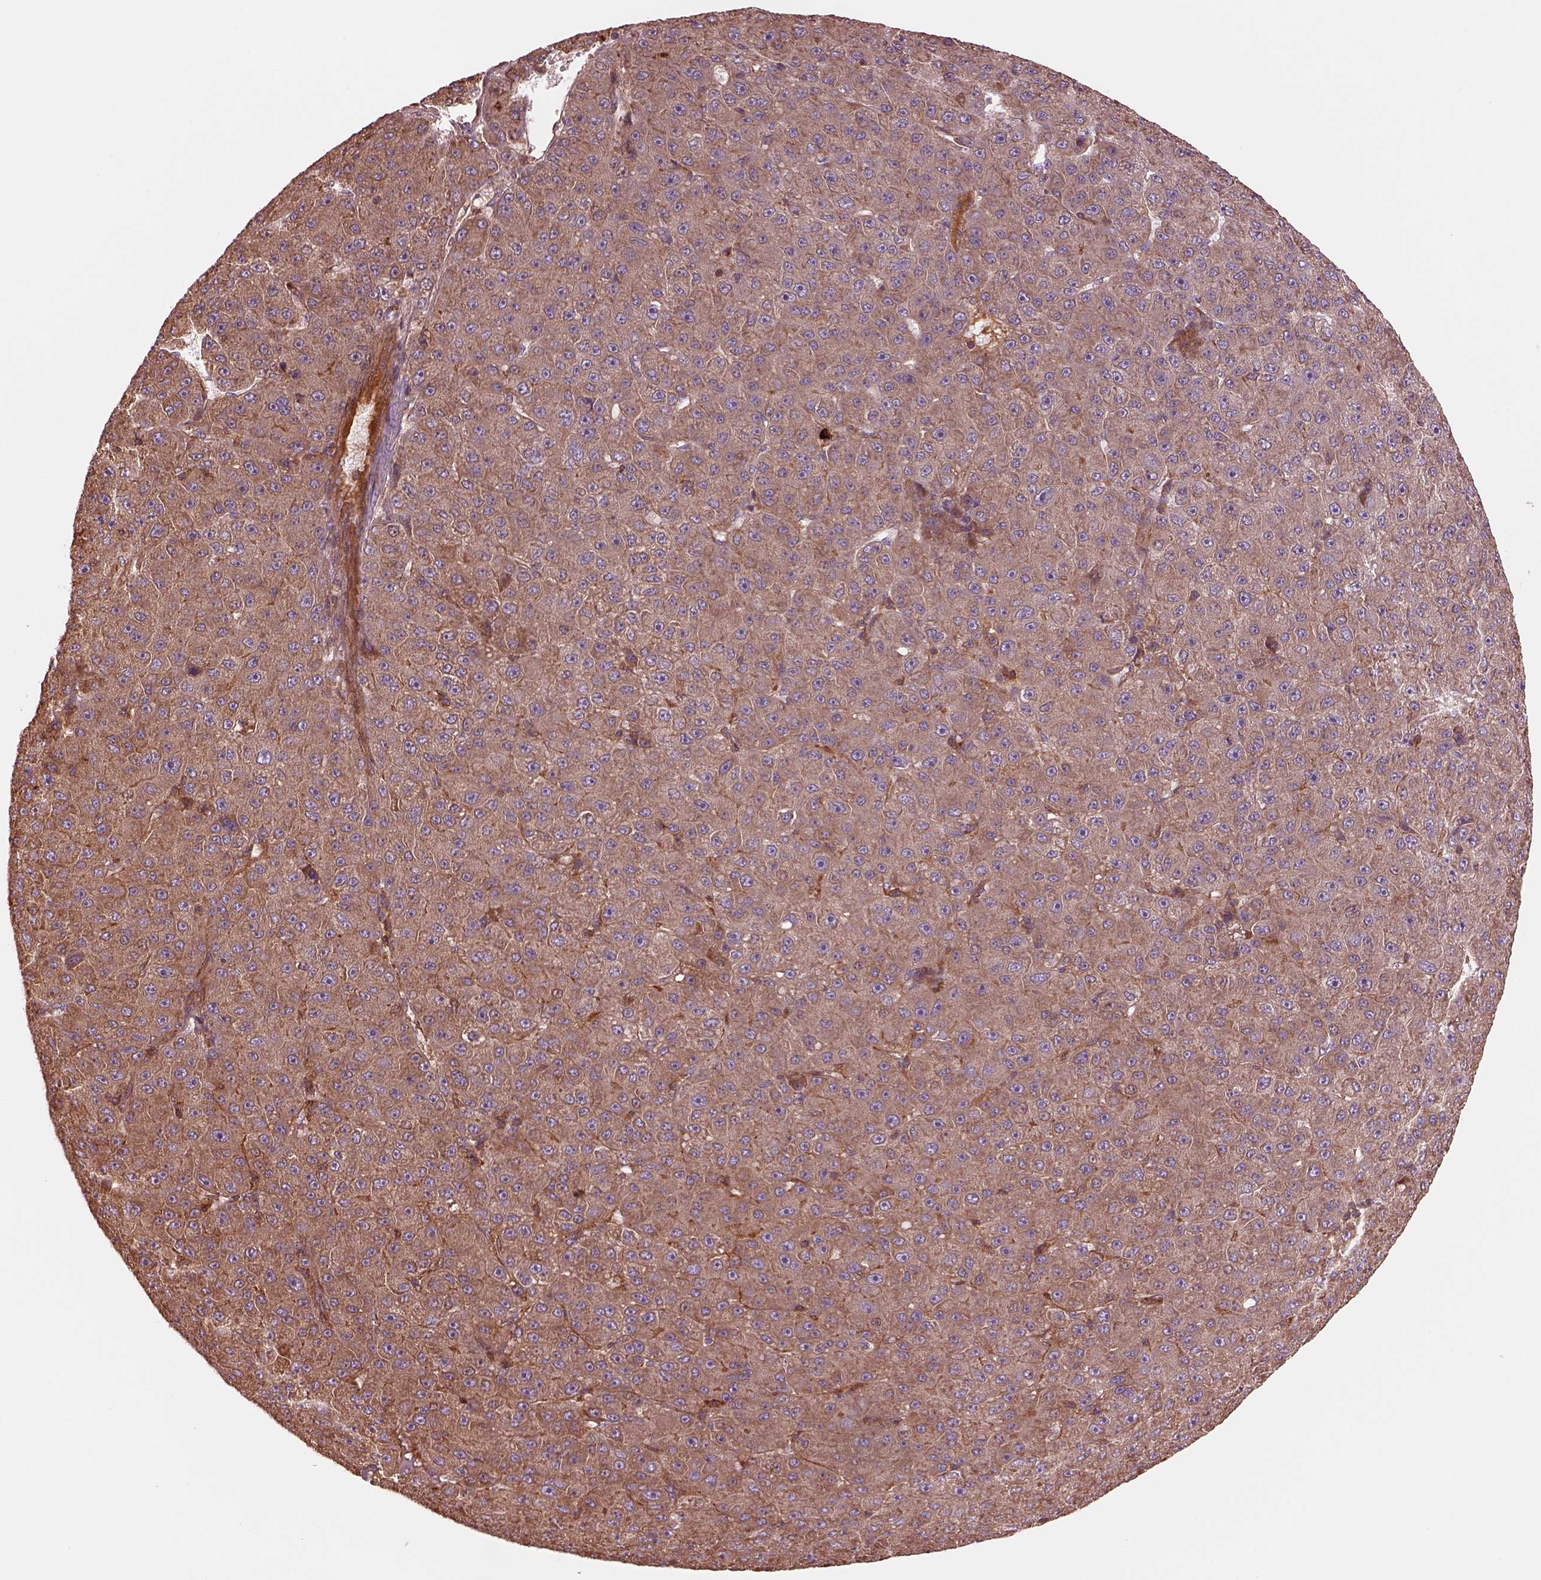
{"staining": {"intensity": "moderate", "quantity": ">75%", "location": "cytoplasmic/membranous"}, "tissue": "liver cancer", "cell_type": "Tumor cells", "image_type": "cancer", "snomed": [{"axis": "morphology", "description": "Carcinoma, Hepatocellular, NOS"}, {"axis": "topography", "description": "Liver"}], "caption": "Hepatocellular carcinoma (liver) was stained to show a protein in brown. There is medium levels of moderate cytoplasmic/membranous positivity in about >75% of tumor cells. (brown staining indicates protein expression, while blue staining denotes nuclei).", "gene": "ASCC2", "patient": {"sex": "male", "age": 67}}